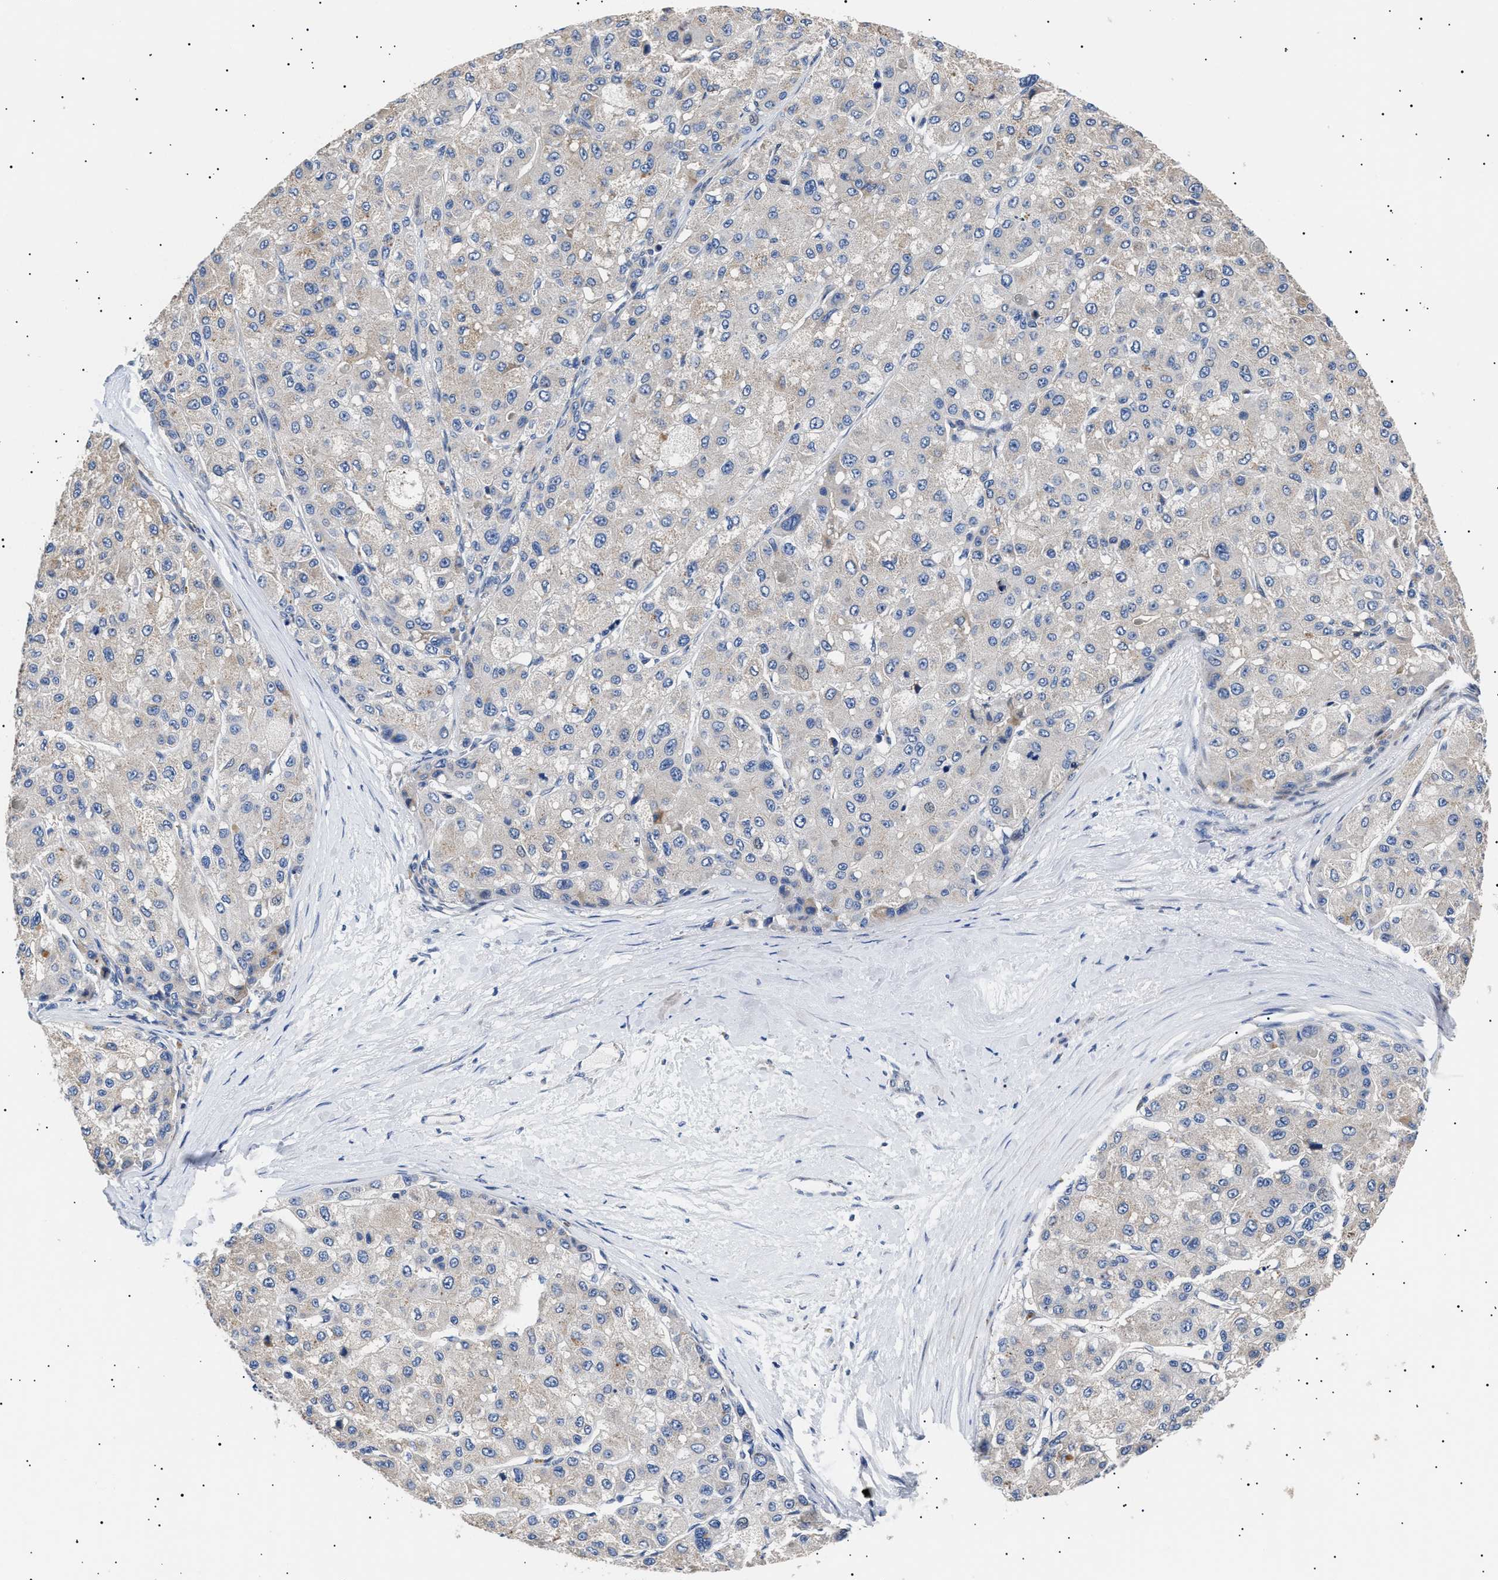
{"staining": {"intensity": "negative", "quantity": "none", "location": "none"}, "tissue": "liver cancer", "cell_type": "Tumor cells", "image_type": "cancer", "snomed": [{"axis": "morphology", "description": "Carcinoma, Hepatocellular, NOS"}, {"axis": "topography", "description": "Liver"}], "caption": "A photomicrograph of liver cancer (hepatocellular carcinoma) stained for a protein displays no brown staining in tumor cells.", "gene": "HEMGN", "patient": {"sex": "male", "age": 80}}